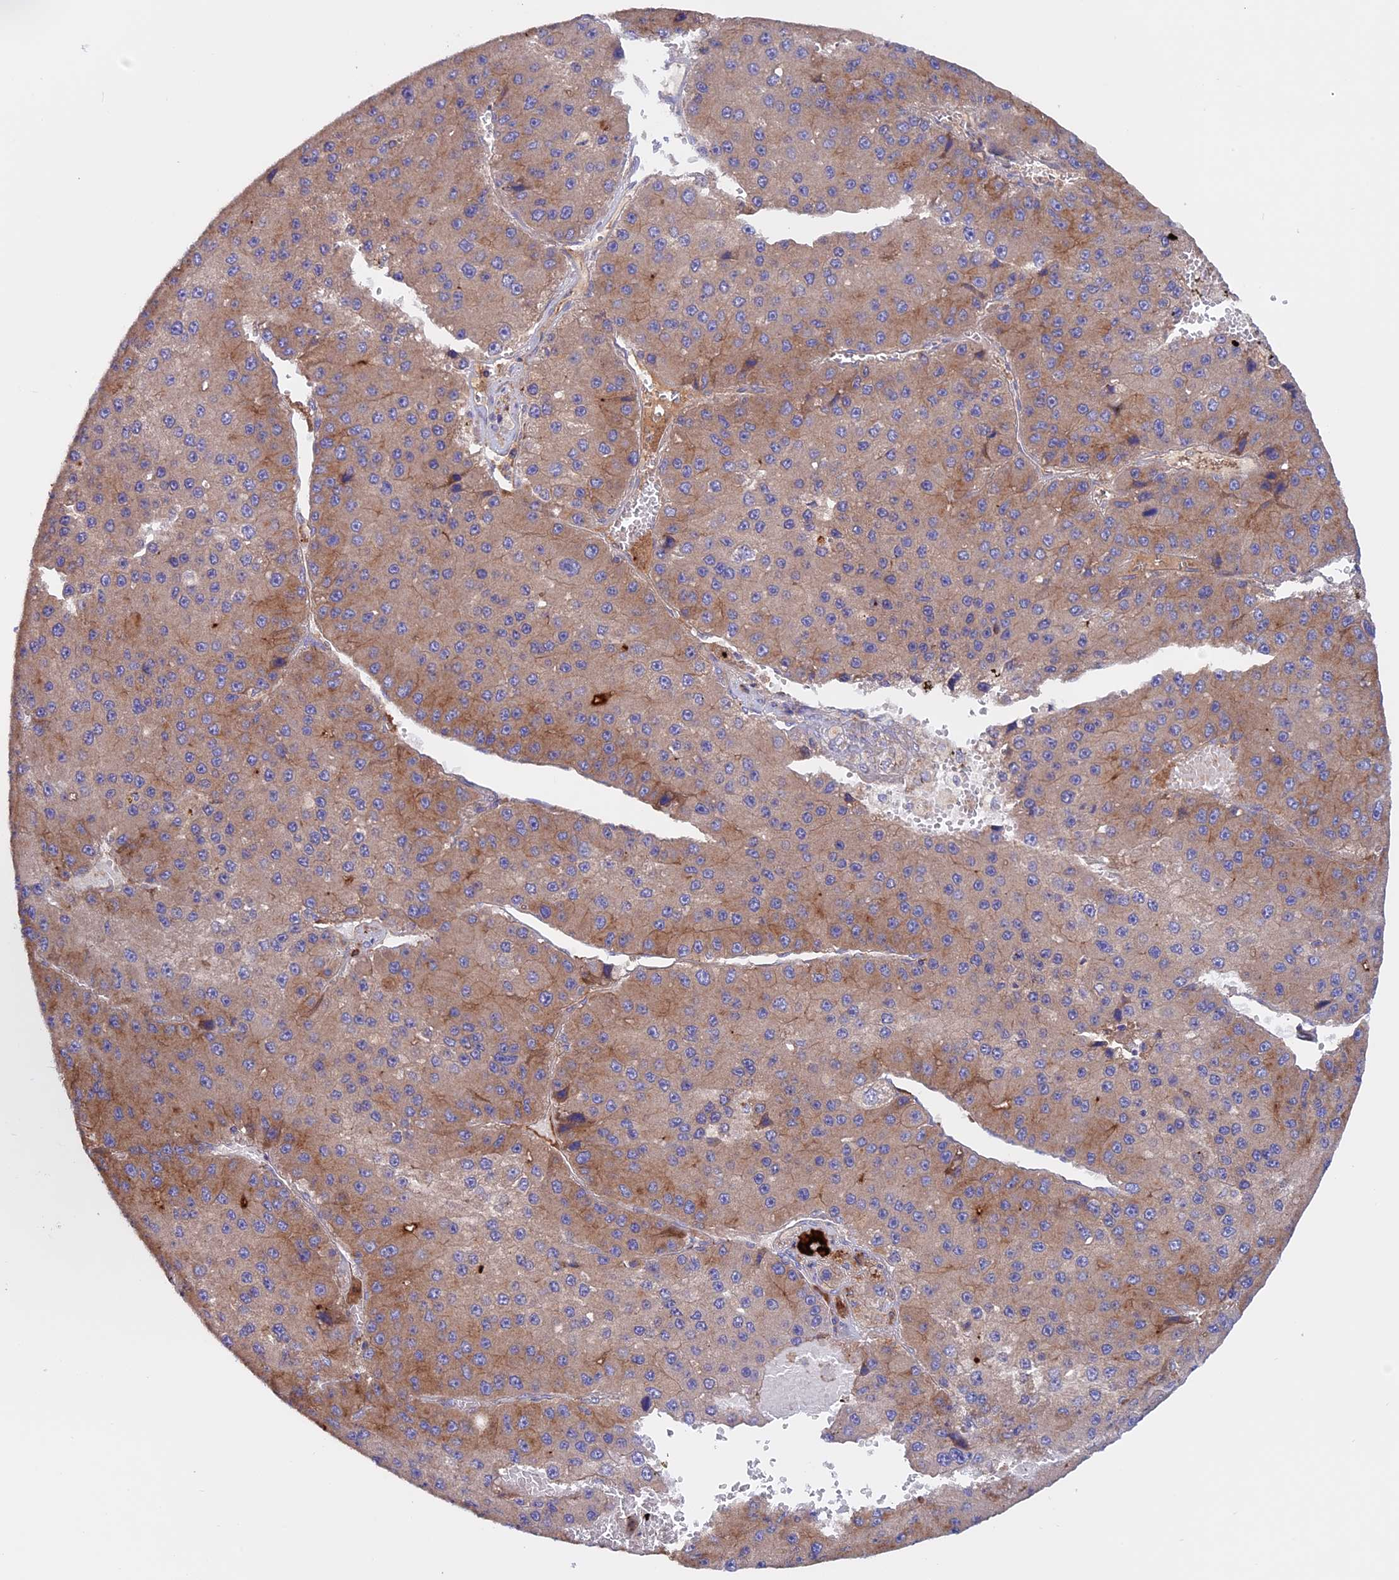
{"staining": {"intensity": "moderate", "quantity": "25%-75%", "location": "cytoplasmic/membranous"}, "tissue": "liver cancer", "cell_type": "Tumor cells", "image_type": "cancer", "snomed": [{"axis": "morphology", "description": "Carcinoma, Hepatocellular, NOS"}, {"axis": "topography", "description": "Liver"}], "caption": "Human liver cancer stained for a protein (brown) shows moderate cytoplasmic/membranous positive positivity in about 25%-75% of tumor cells.", "gene": "PTPN9", "patient": {"sex": "female", "age": 73}}